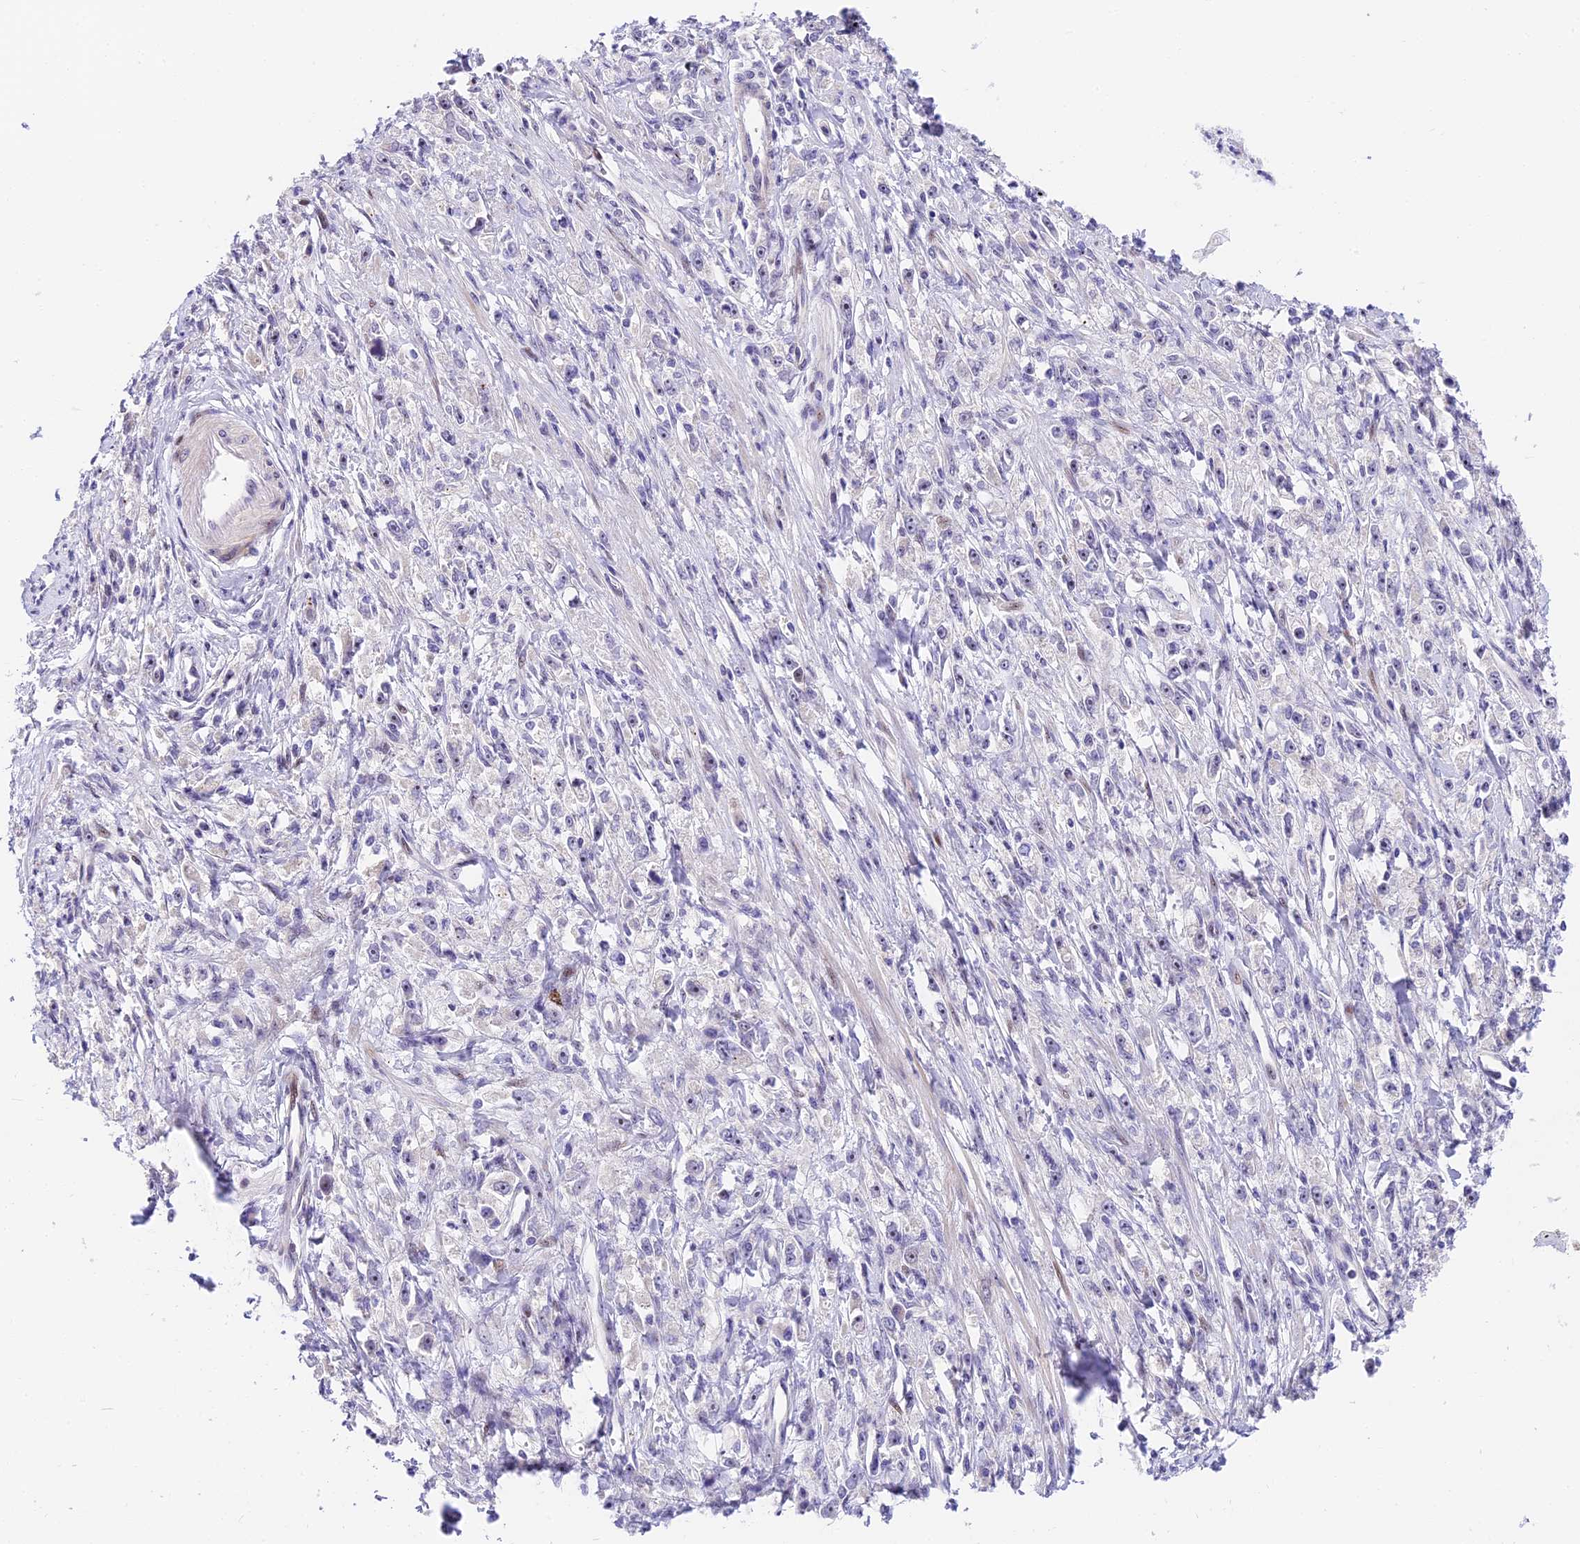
{"staining": {"intensity": "negative", "quantity": "none", "location": "none"}, "tissue": "stomach cancer", "cell_type": "Tumor cells", "image_type": "cancer", "snomed": [{"axis": "morphology", "description": "Adenocarcinoma, NOS"}, {"axis": "topography", "description": "Stomach"}], "caption": "Immunohistochemistry (IHC) image of neoplastic tissue: adenocarcinoma (stomach) stained with DAB exhibits no significant protein expression in tumor cells. (DAB (3,3'-diaminobenzidine) immunohistochemistry (IHC) with hematoxylin counter stain).", "gene": "MIDN", "patient": {"sex": "female", "age": 59}}